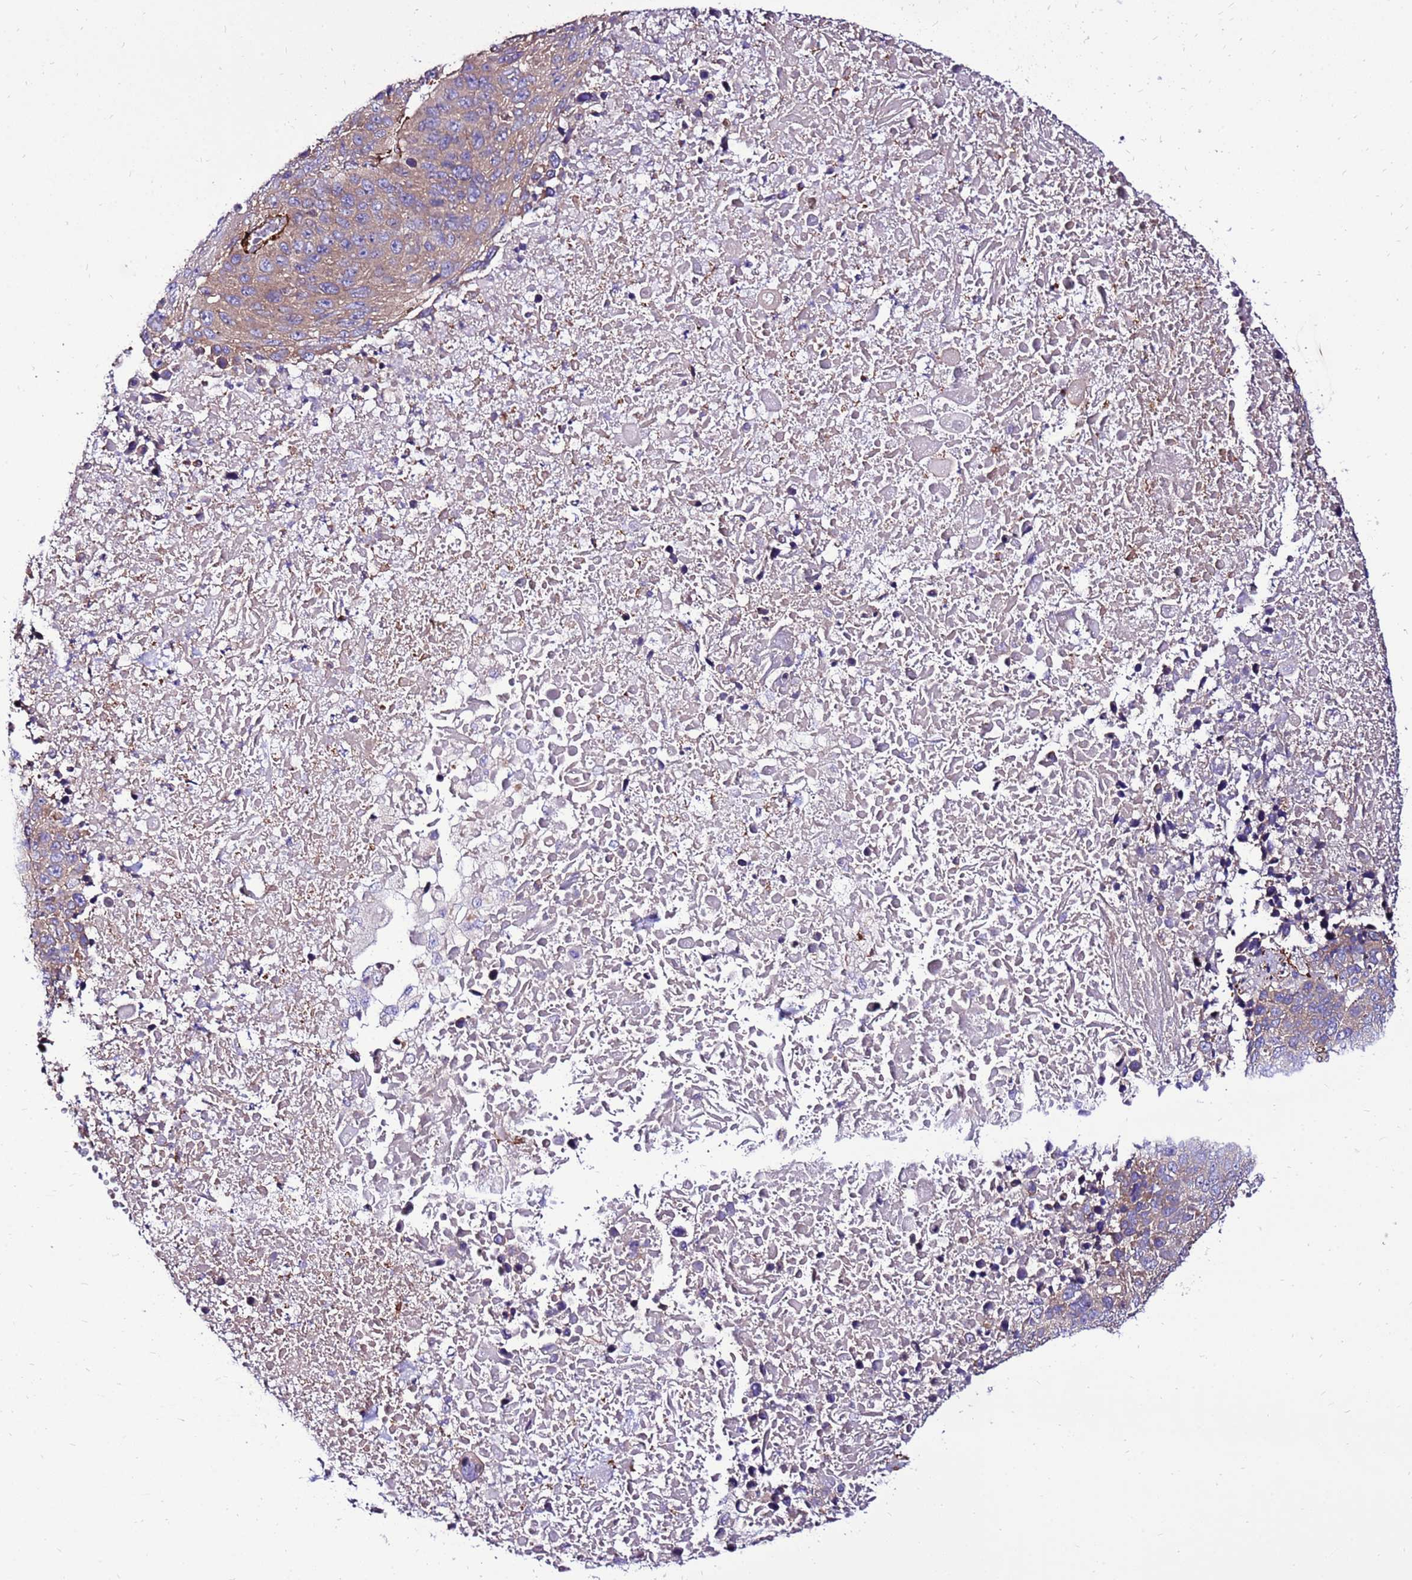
{"staining": {"intensity": "weak", "quantity": ">75%", "location": "cytoplasmic/membranous"}, "tissue": "lung cancer", "cell_type": "Tumor cells", "image_type": "cancer", "snomed": [{"axis": "morphology", "description": "Normal tissue, NOS"}, {"axis": "morphology", "description": "Squamous cell carcinoma, NOS"}, {"axis": "topography", "description": "Lymph node"}, {"axis": "topography", "description": "Lung"}], "caption": "Protein staining displays weak cytoplasmic/membranous staining in about >75% of tumor cells in lung squamous cell carcinoma.", "gene": "EI24", "patient": {"sex": "male", "age": 66}}